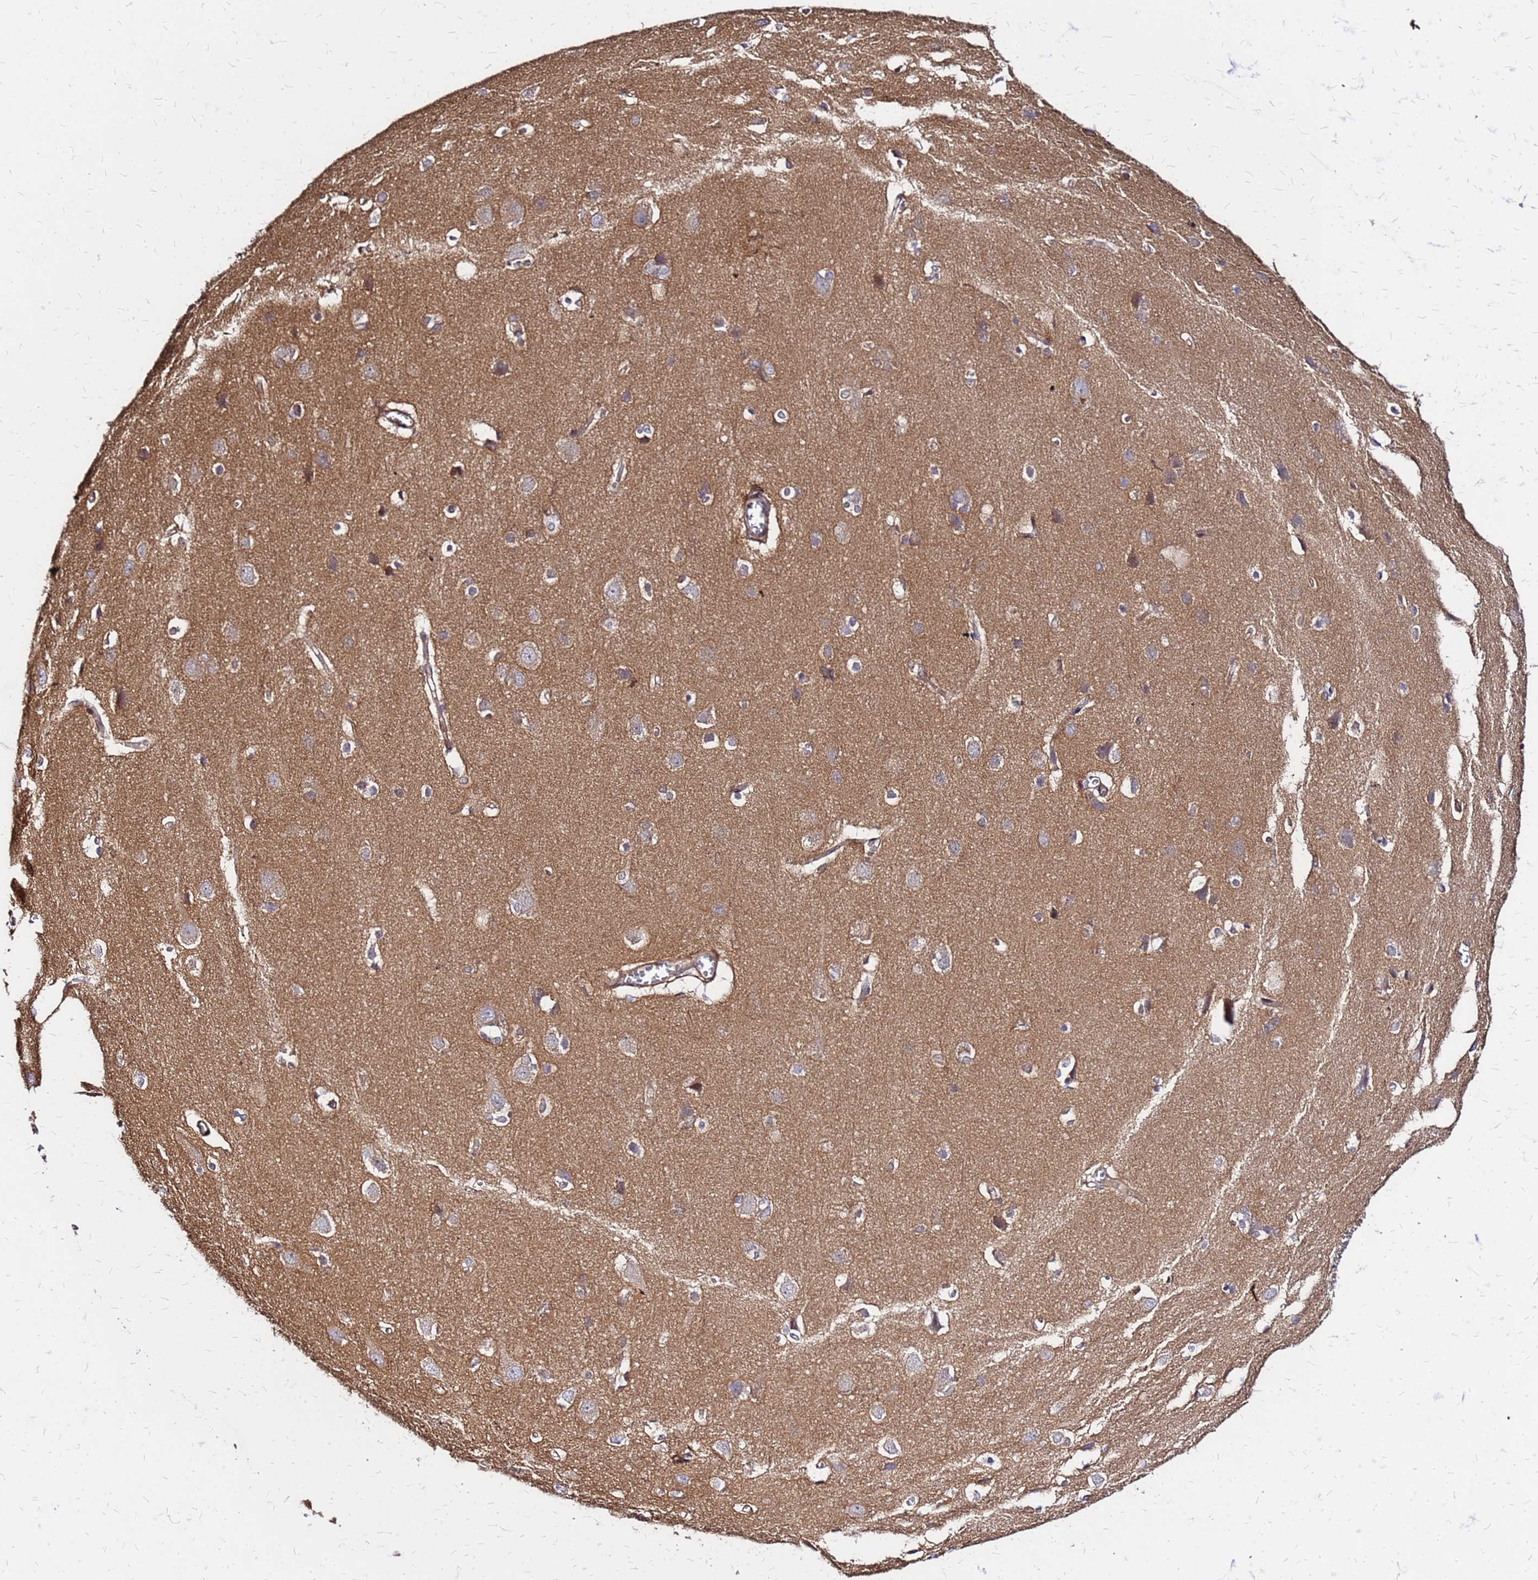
{"staining": {"intensity": "weak", "quantity": ">75%", "location": "cytoplasmic/membranous"}, "tissue": "cerebral cortex", "cell_type": "Endothelial cells", "image_type": "normal", "snomed": [{"axis": "morphology", "description": "Normal tissue, NOS"}, {"axis": "topography", "description": "Cerebral cortex"}], "caption": "The micrograph demonstrates a brown stain indicating the presence of a protein in the cytoplasmic/membranous of endothelial cells in cerebral cortex.", "gene": "CYBC1", "patient": {"sex": "male", "age": 37}}